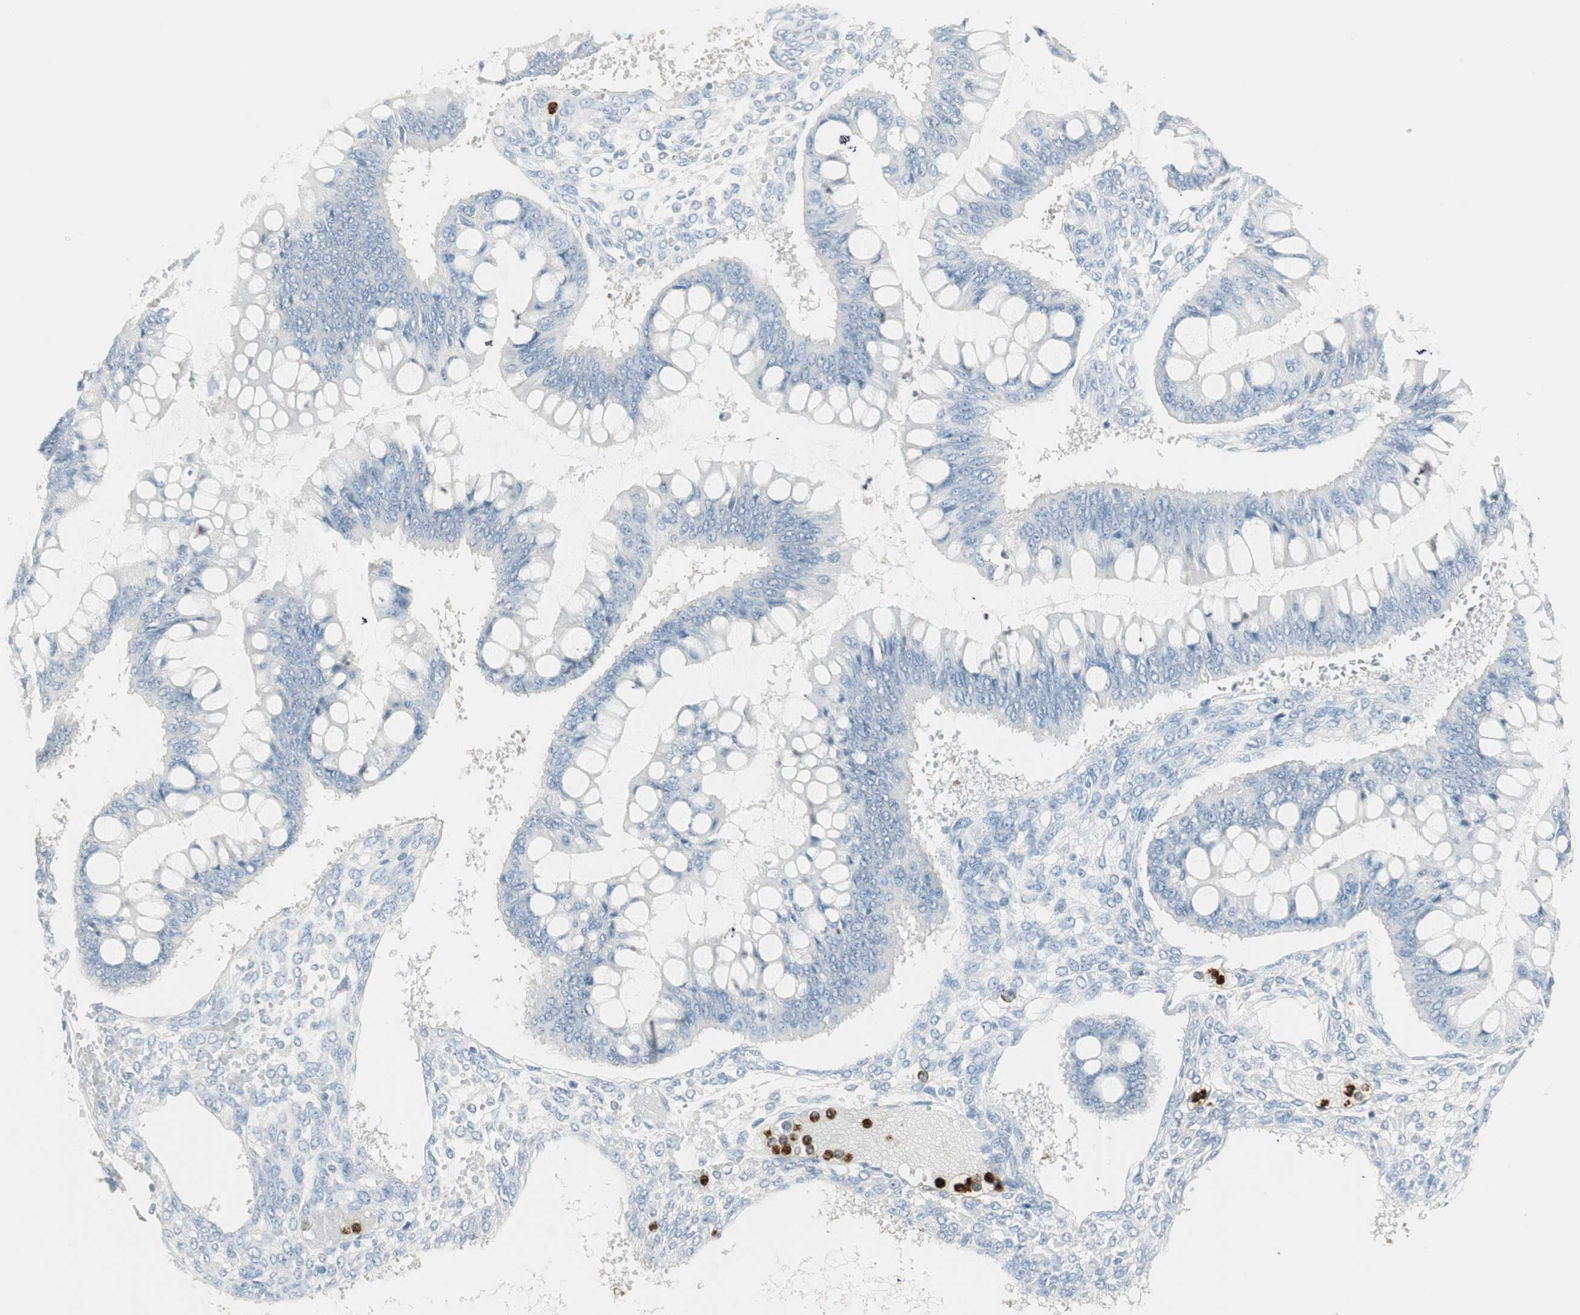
{"staining": {"intensity": "negative", "quantity": "none", "location": "none"}, "tissue": "ovarian cancer", "cell_type": "Tumor cells", "image_type": "cancer", "snomed": [{"axis": "morphology", "description": "Cystadenocarcinoma, mucinous, NOS"}, {"axis": "topography", "description": "Ovary"}], "caption": "An immunohistochemistry histopathology image of mucinous cystadenocarcinoma (ovarian) is shown. There is no staining in tumor cells of mucinous cystadenocarcinoma (ovarian).", "gene": "PRTN3", "patient": {"sex": "female", "age": 73}}